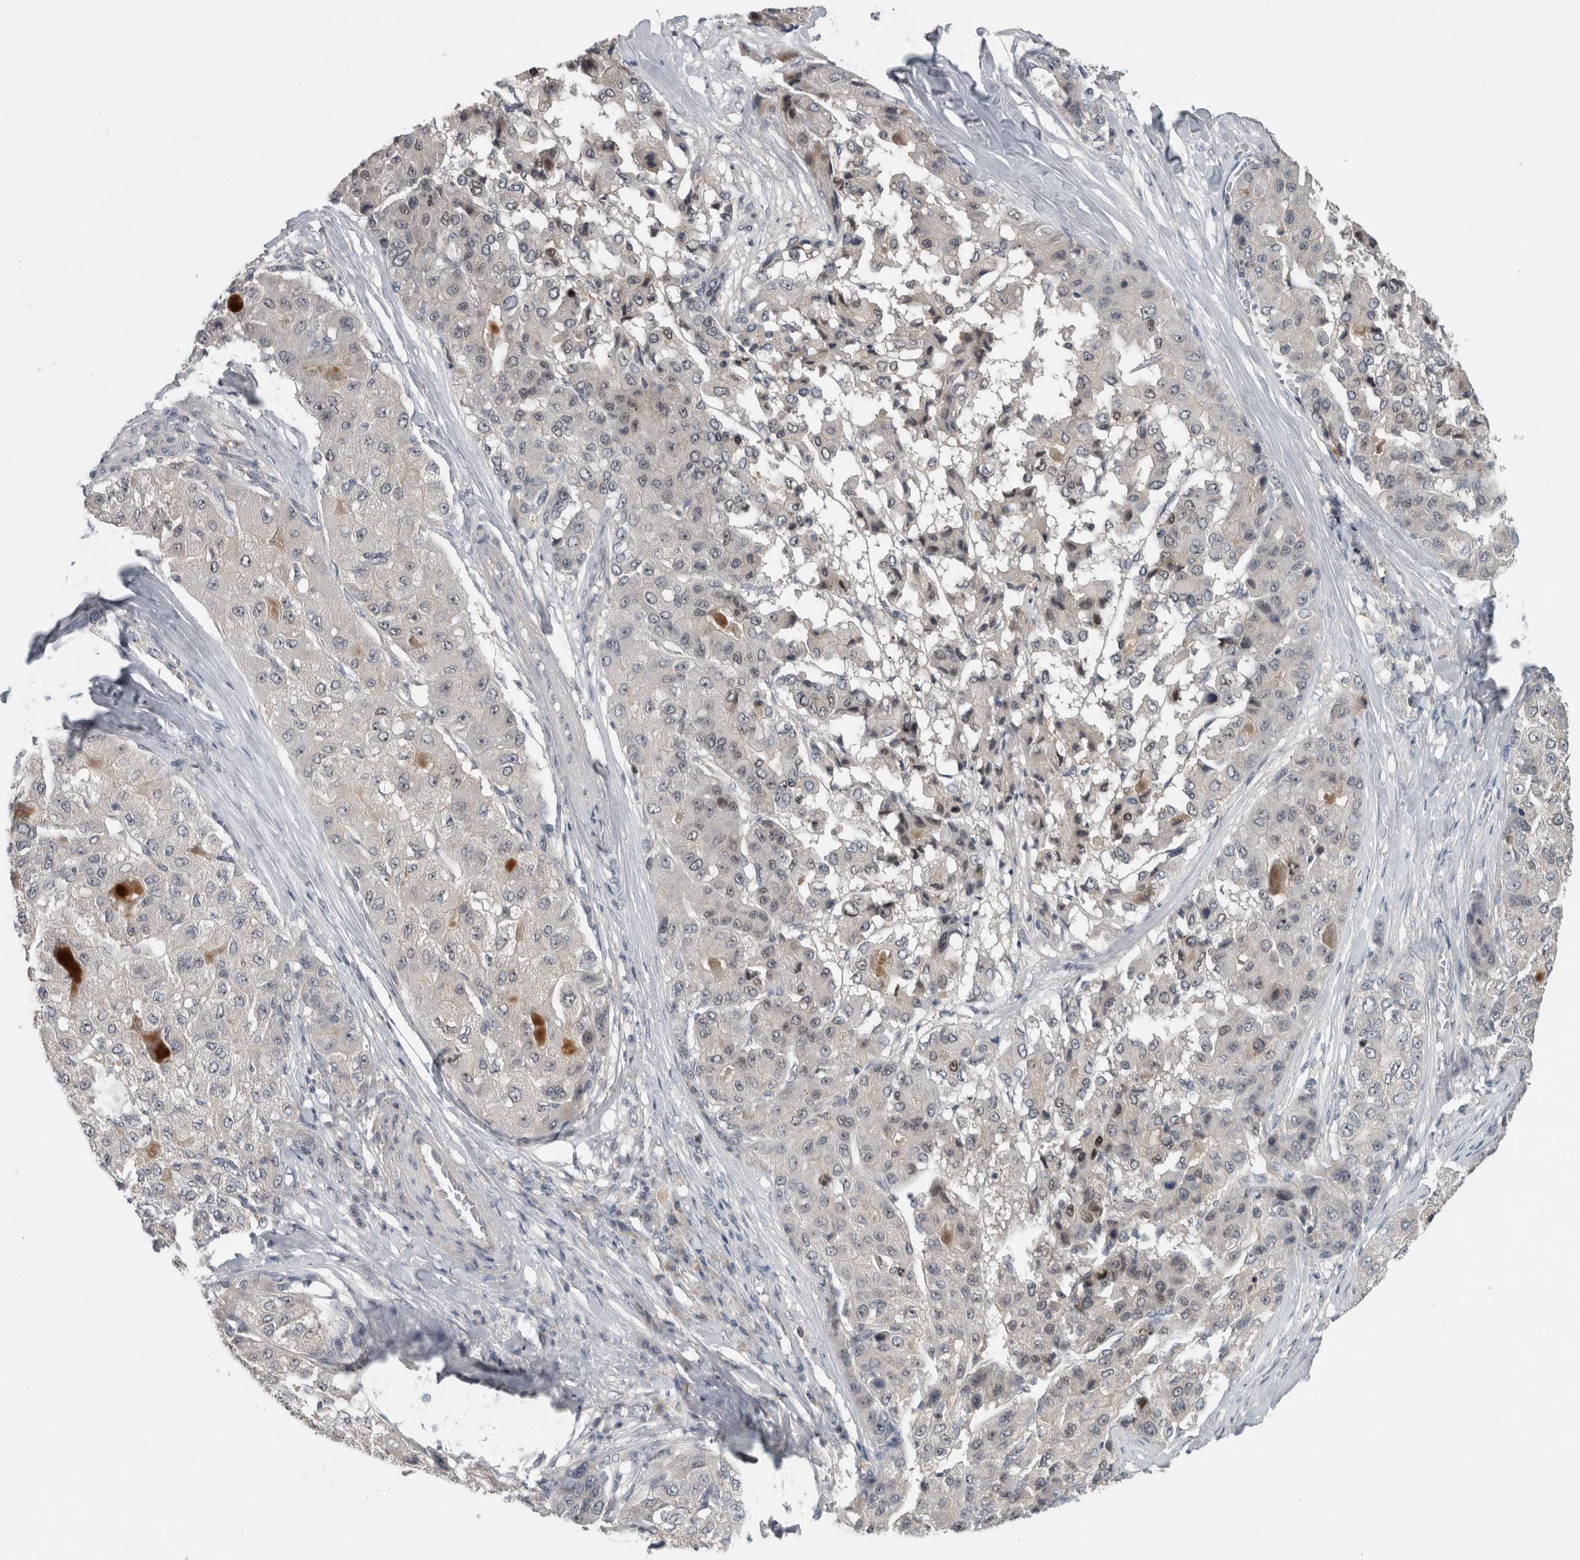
{"staining": {"intensity": "negative", "quantity": "none", "location": "none"}, "tissue": "liver cancer", "cell_type": "Tumor cells", "image_type": "cancer", "snomed": [{"axis": "morphology", "description": "Carcinoma, Hepatocellular, NOS"}, {"axis": "topography", "description": "Liver"}], "caption": "This image is of liver cancer (hepatocellular carcinoma) stained with immunohistochemistry (IHC) to label a protein in brown with the nuclei are counter-stained blue. There is no expression in tumor cells. (DAB (3,3'-diaminobenzidine) immunohistochemistry (IHC) visualized using brightfield microscopy, high magnification).", "gene": "RBM28", "patient": {"sex": "male", "age": 80}}